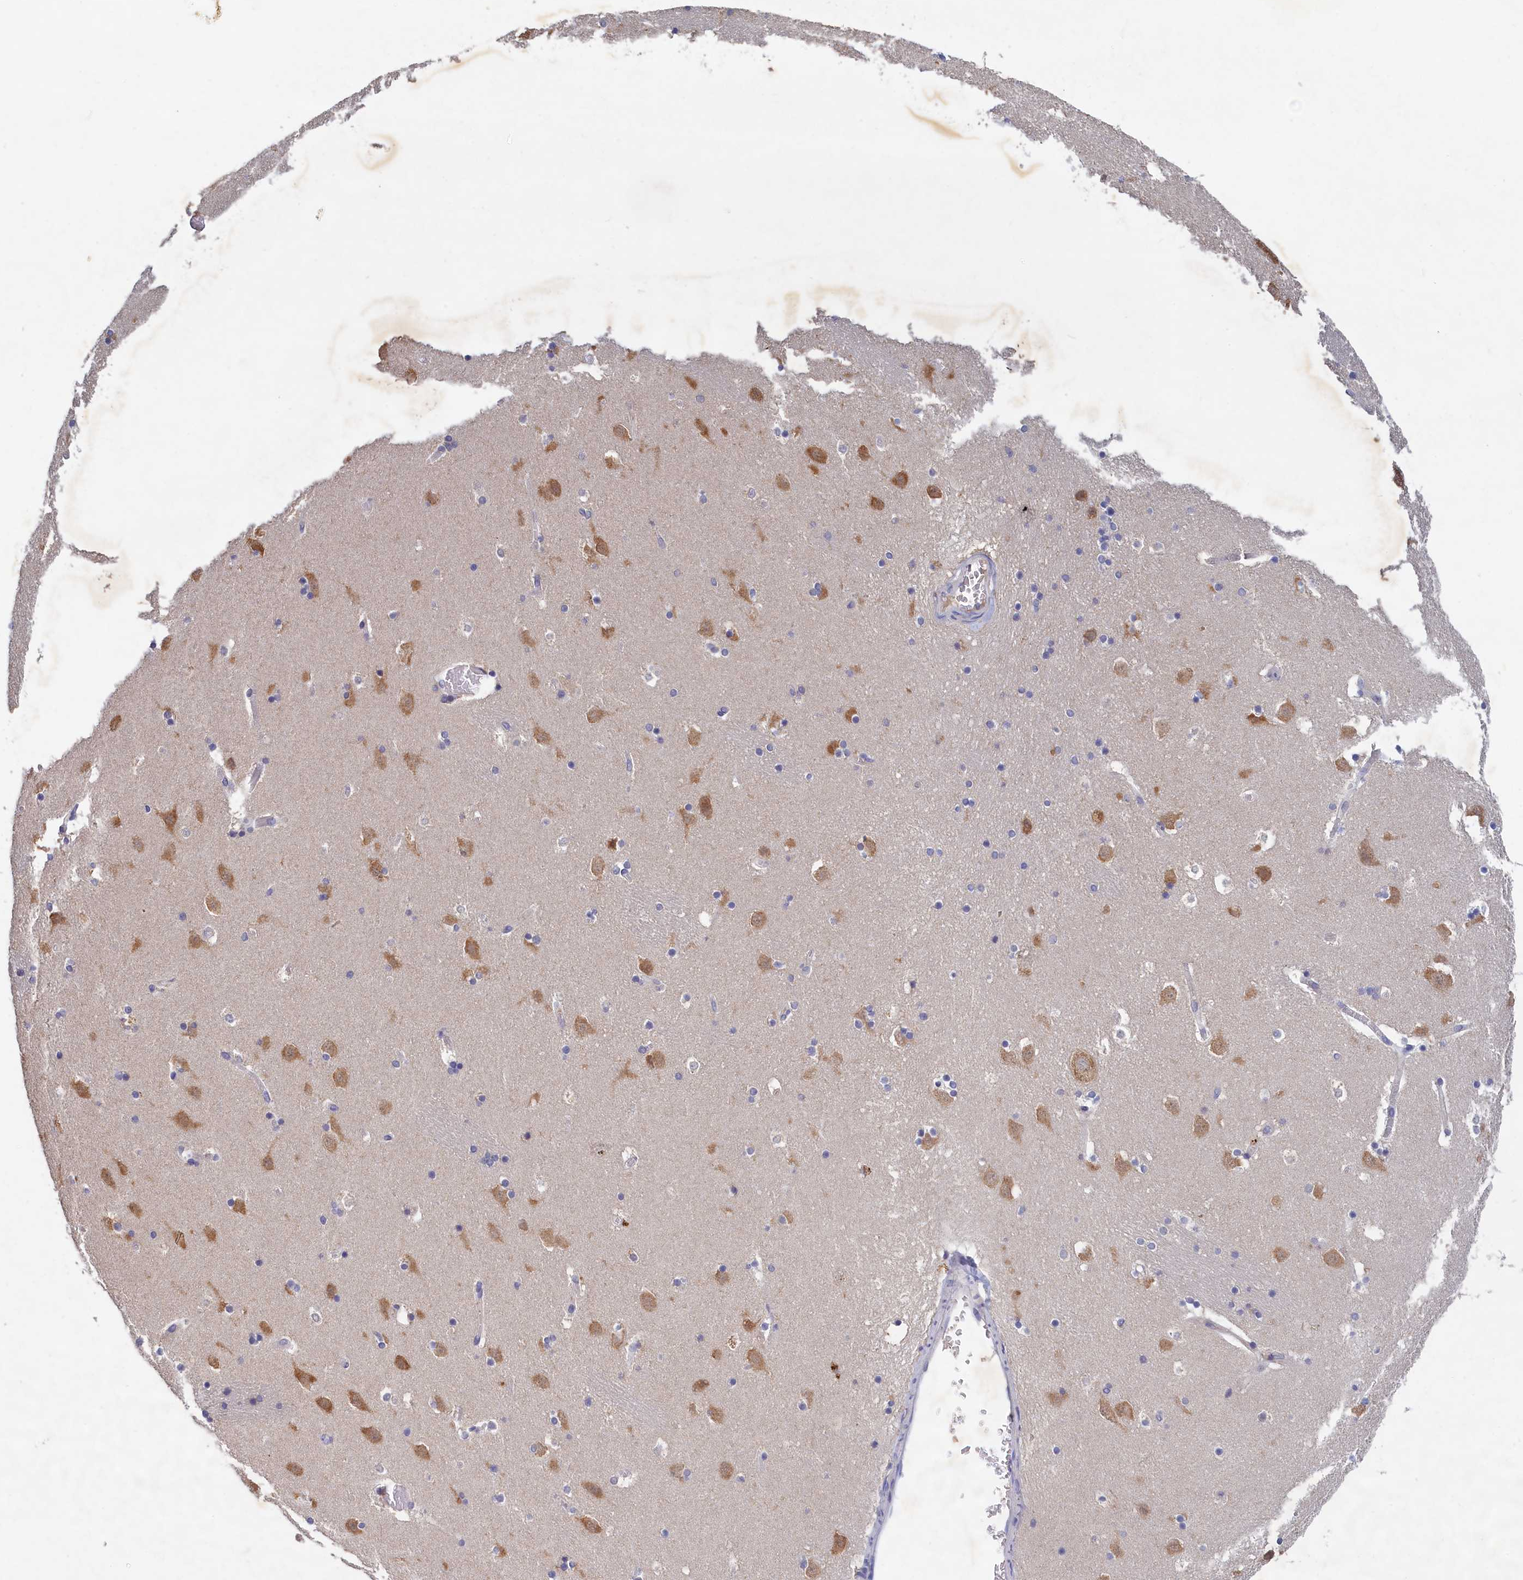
{"staining": {"intensity": "negative", "quantity": "none", "location": "none"}, "tissue": "caudate", "cell_type": "Glial cells", "image_type": "normal", "snomed": [{"axis": "morphology", "description": "Normal tissue, NOS"}, {"axis": "topography", "description": "Lateral ventricle wall"}], "caption": "DAB (3,3'-diaminobenzidine) immunohistochemical staining of normal caudate shows no significant staining in glial cells. (DAB IHC visualized using brightfield microscopy, high magnification).", "gene": "CELF5", "patient": {"sex": "male", "age": 45}}